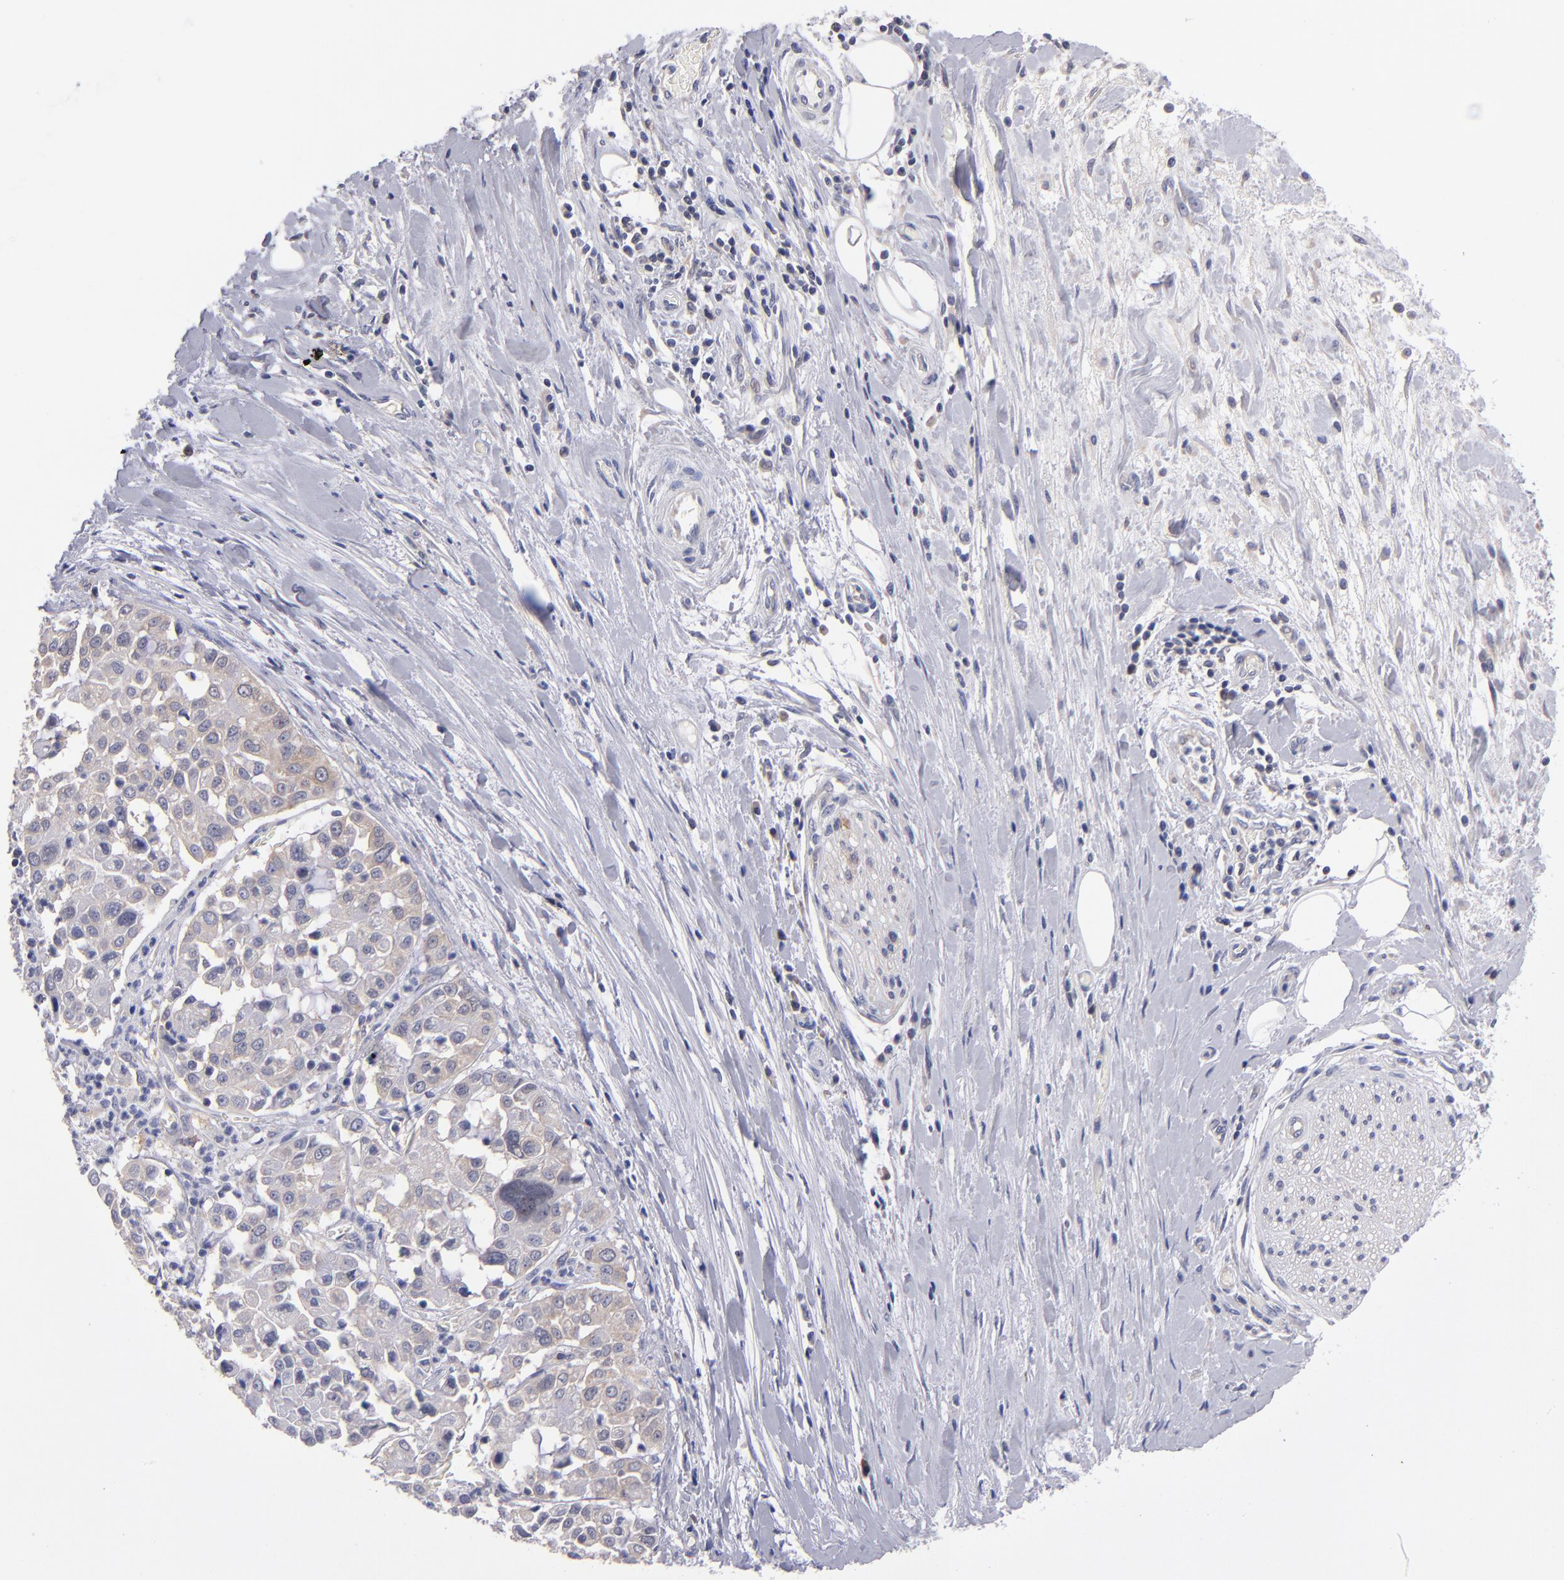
{"staining": {"intensity": "weak", "quantity": ">75%", "location": "cytoplasmic/membranous"}, "tissue": "pancreatic cancer", "cell_type": "Tumor cells", "image_type": "cancer", "snomed": [{"axis": "morphology", "description": "Adenocarcinoma, NOS"}, {"axis": "topography", "description": "Pancreas"}], "caption": "Immunohistochemical staining of human adenocarcinoma (pancreatic) demonstrates weak cytoplasmic/membranous protein staining in approximately >75% of tumor cells.", "gene": "EIF3L", "patient": {"sex": "female", "age": 52}}